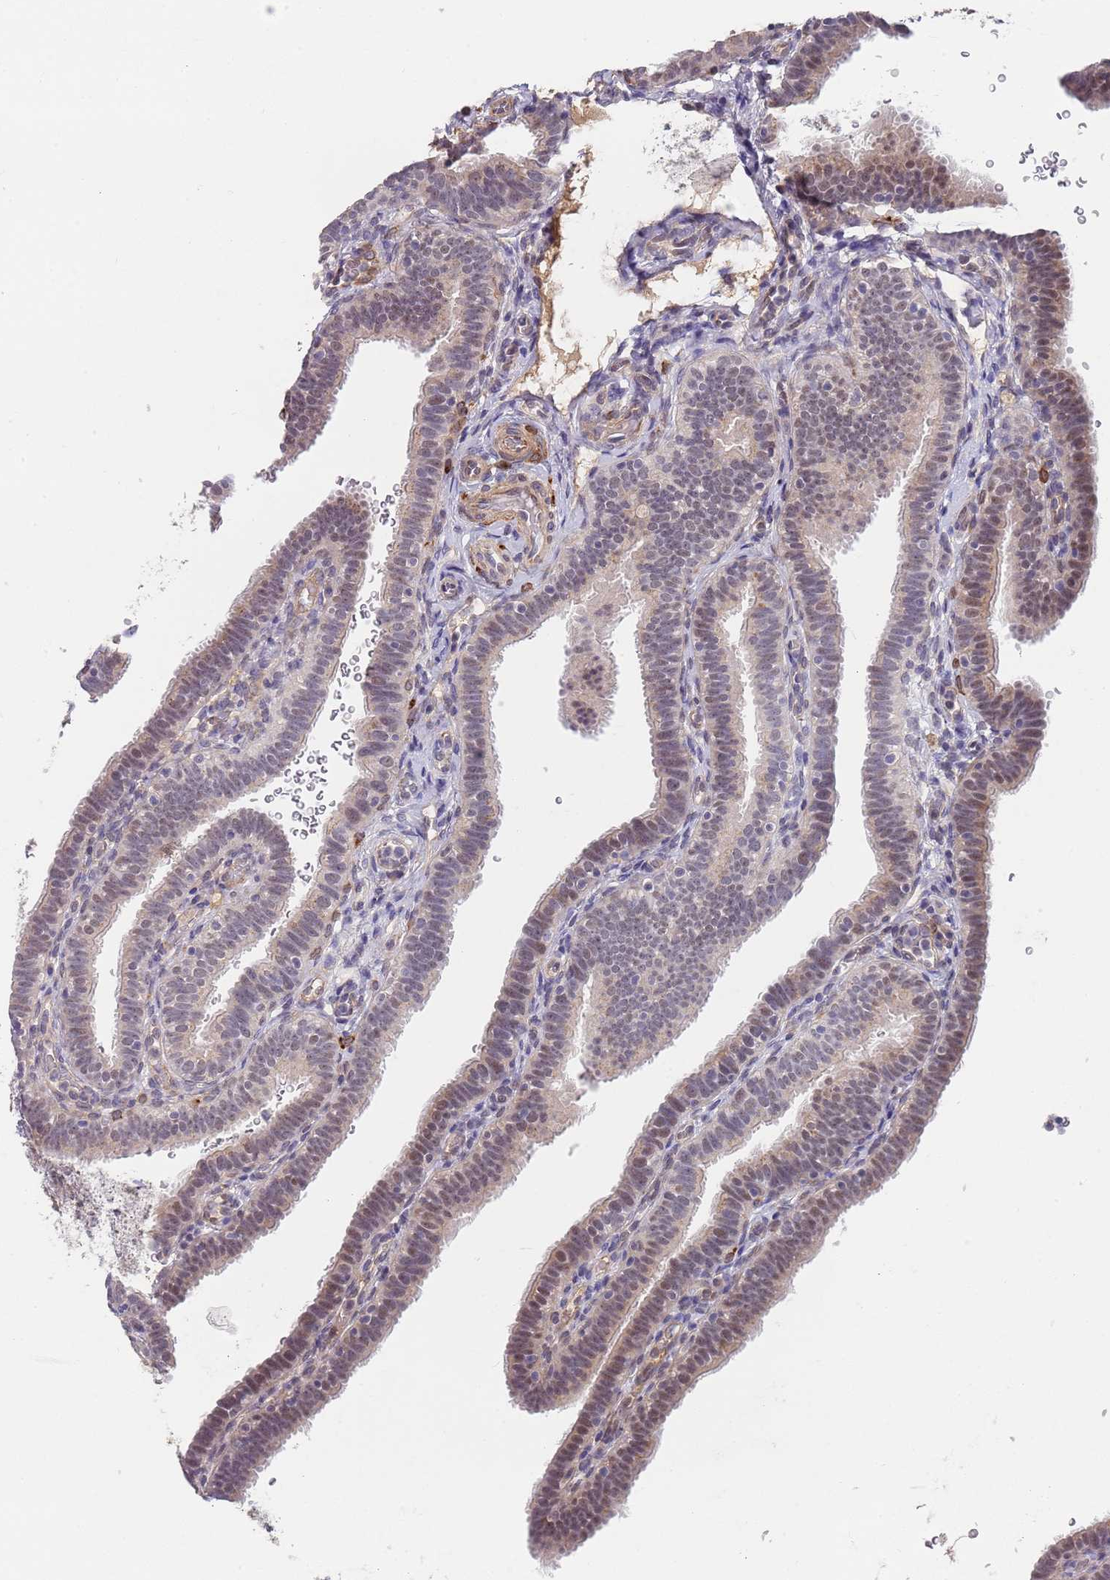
{"staining": {"intensity": "weak", "quantity": "<25%", "location": "cytoplasmic/membranous,nuclear"}, "tissue": "fallopian tube", "cell_type": "Glandular cells", "image_type": "normal", "snomed": [{"axis": "morphology", "description": "Normal tissue, NOS"}, {"axis": "topography", "description": "Fallopian tube"}], "caption": "This is a photomicrograph of immunohistochemistry (IHC) staining of normal fallopian tube, which shows no expression in glandular cells.", "gene": "B4GALT4", "patient": {"sex": "female", "age": 41}}